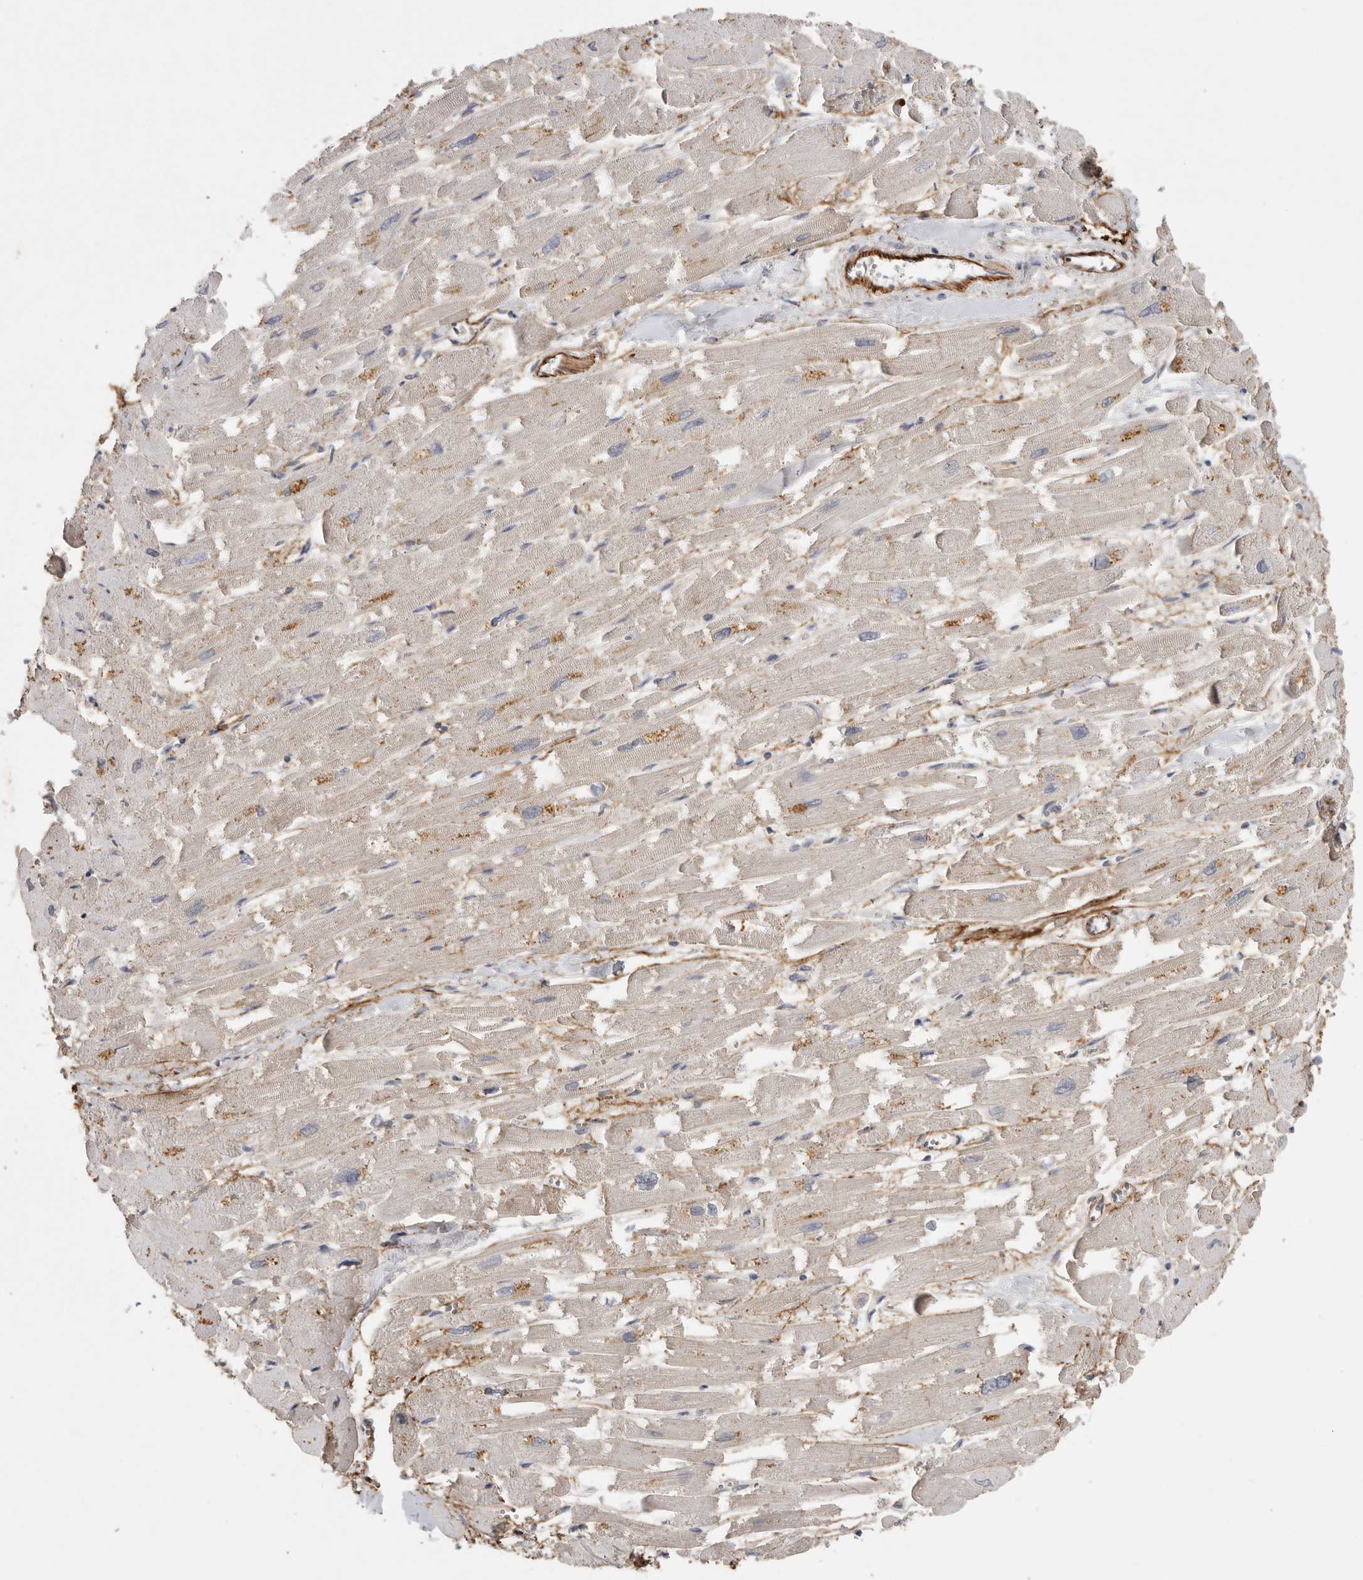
{"staining": {"intensity": "moderate", "quantity": "<25%", "location": "cytoplasmic/membranous"}, "tissue": "heart muscle", "cell_type": "Cardiomyocytes", "image_type": "normal", "snomed": [{"axis": "morphology", "description": "Normal tissue, NOS"}, {"axis": "topography", "description": "Heart"}], "caption": "IHC (DAB) staining of benign heart muscle displays moderate cytoplasmic/membranous protein expression in approximately <25% of cardiomyocytes.", "gene": "CFAP298", "patient": {"sex": "male", "age": 54}}